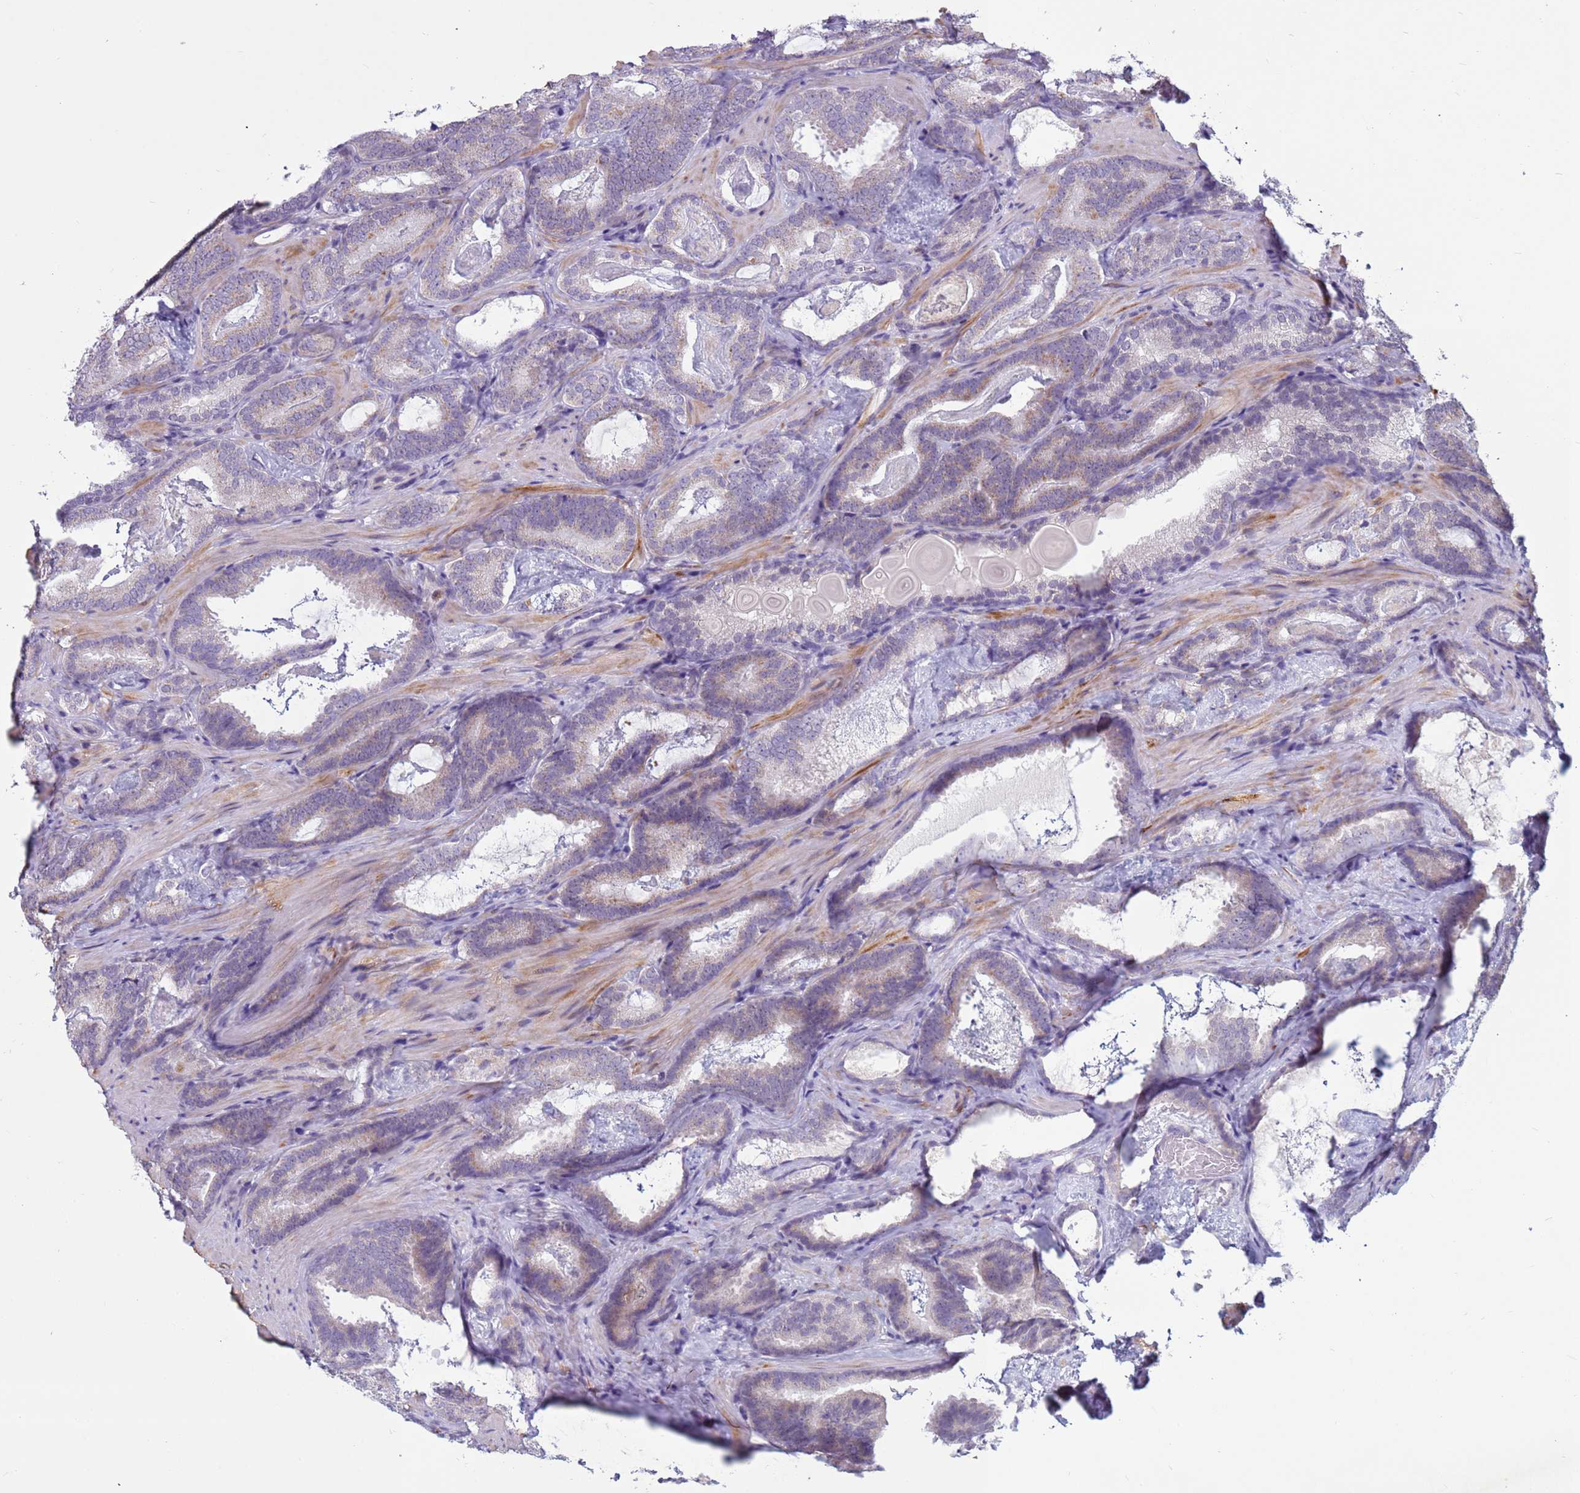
{"staining": {"intensity": "weak", "quantity": "25%-75%", "location": "cytoplasmic/membranous"}, "tissue": "prostate cancer", "cell_type": "Tumor cells", "image_type": "cancer", "snomed": [{"axis": "morphology", "description": "Adenocarcinoma, Low grade"}, {"axis": "topography", "description": "Prostate"}], "caption": "IHC (DAB (3,3'-diaminobenzidine)) staining of human prostate cancer (adenocarcinoma (low-grade)) demonstrates weak cytoplasmic/membranous protein staining in about 25%-75% of tumor cells.", "gene": "CDK2AP2", "patient": {"sex": "male", "age": 60}}